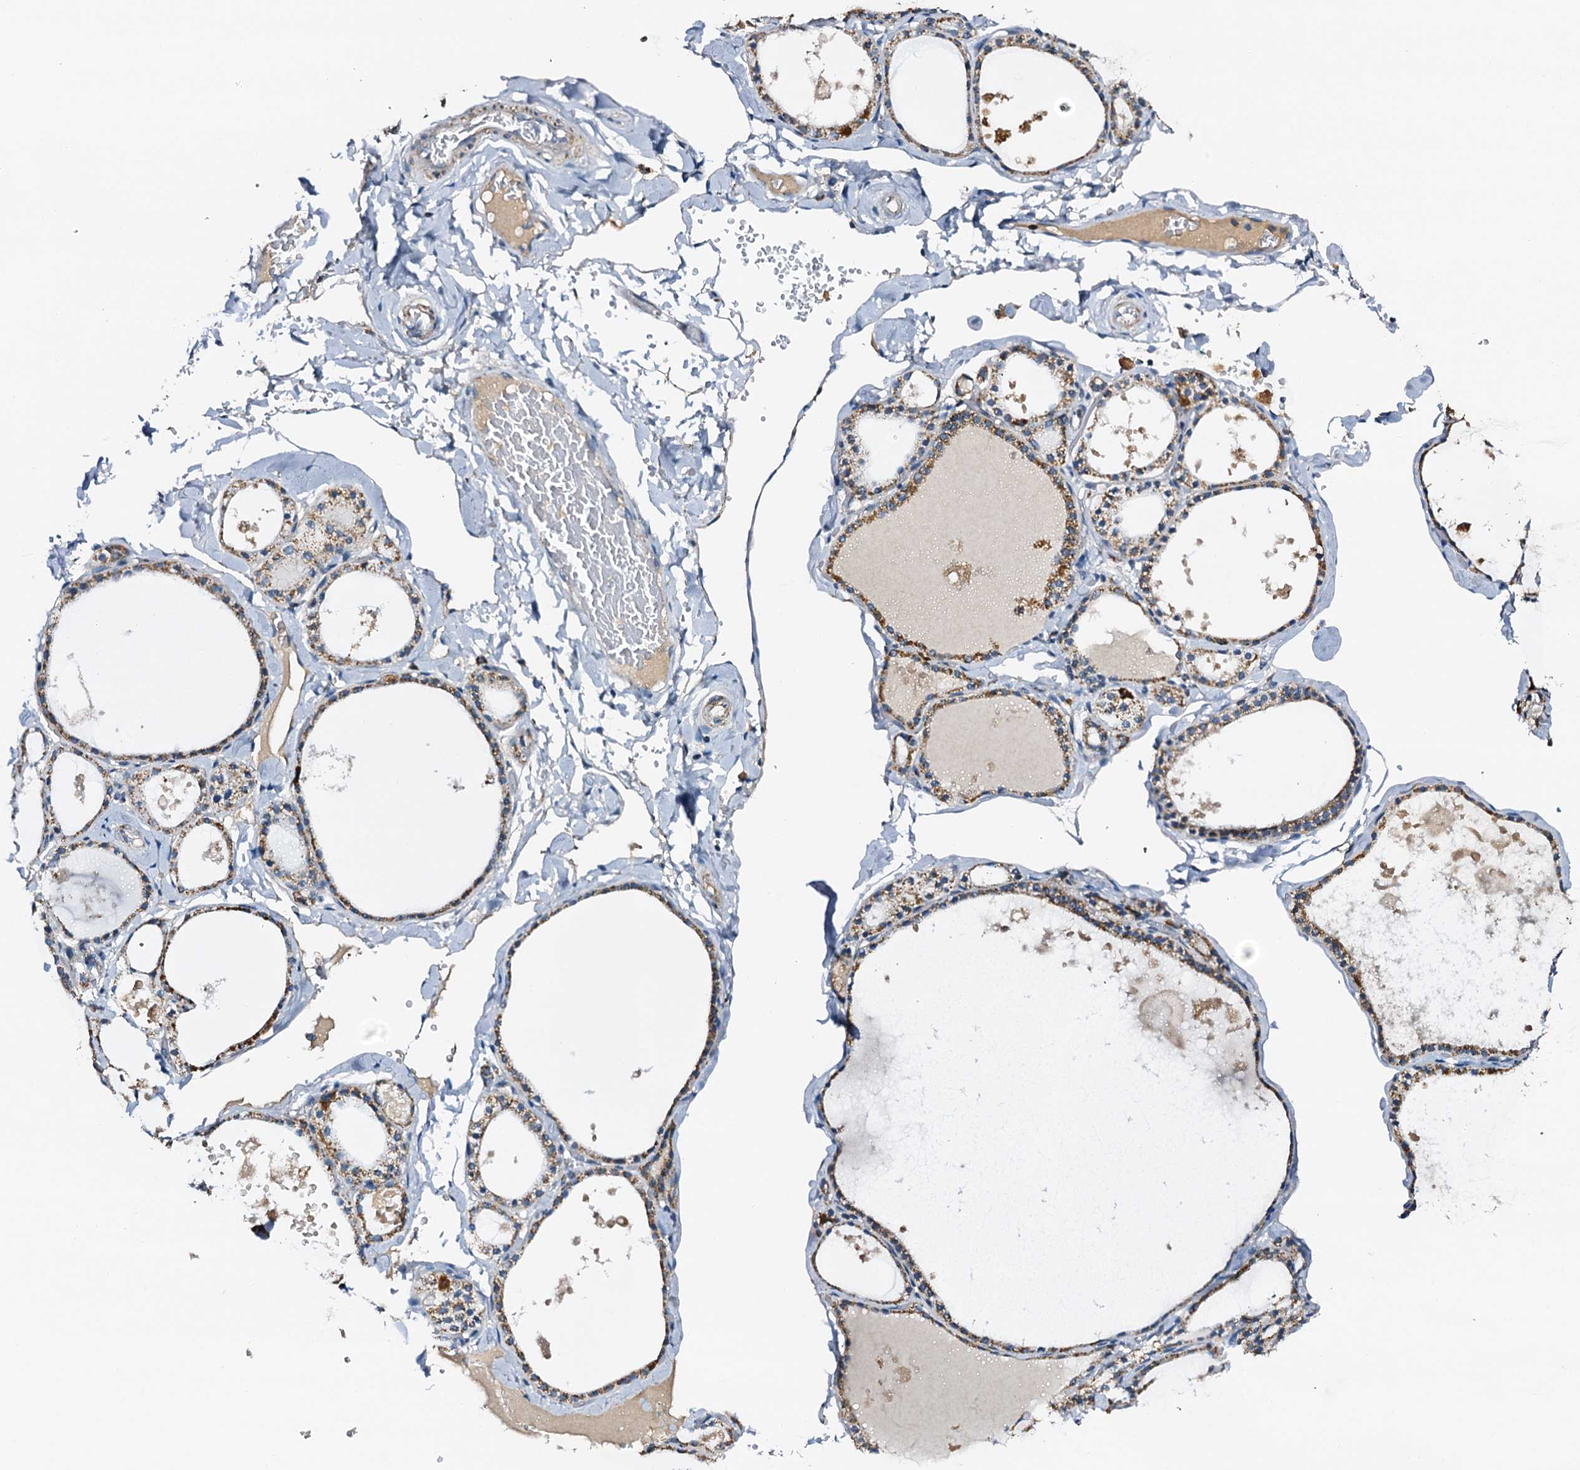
{"staining": {"intensity": "moderate", "quantity": "25%-75%", "location": "cytoplasmic/membranous"}, "tissue": "thyroid gland", "cell_type": "Glandular cells", "image_type": "normal", "snomed": [{"axis": "morphology", "description": "Normal tissue, NOS"}, {"axis": "topography", "description": "Thyroid gland"}], "caption": "IHC photomicrograph of benign human thyroid gland stained for a protein (brown), which shows medium levels of moderate cytoplasmic/membranous staining in about 25%-75% of glandular cells.", "gene": "POC1A", "patient": {"sex": "male", "age": 56}}